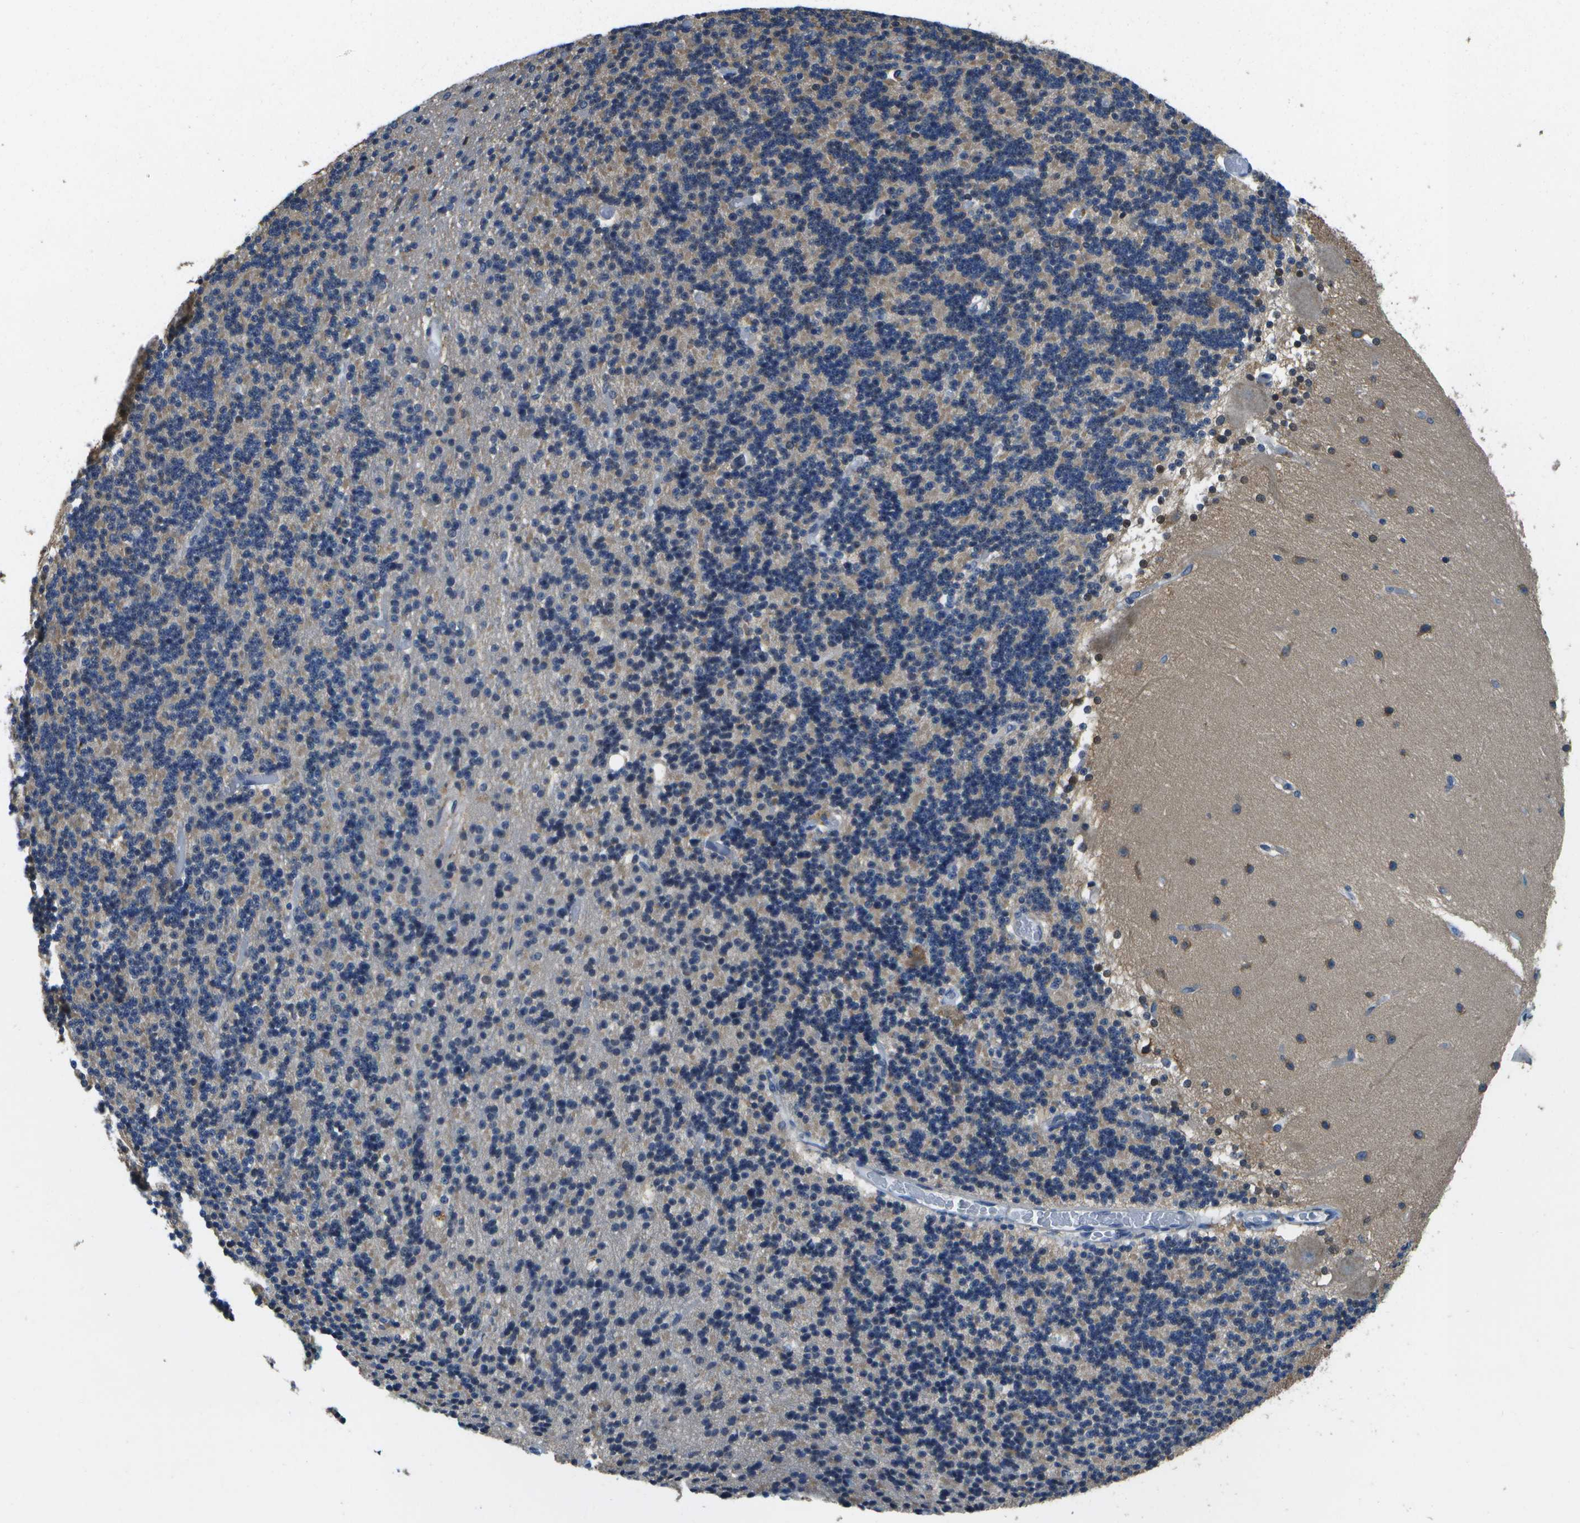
{"staining": {"intensity": "weak", "quantity": "<25%", "location": "nuclear"}, "tissue": "cerebellum", "cell_type": "Cells in granular layer", "image_type": "normal", "snomed": [{"axis": "morphology", "description": "Normal tissue, NOS"}, {"axis": "topography", "description": "Cerebellum"}], "caption": "Human cerebellum stained for a protein using immunohistochemistry exhibits no expression in cells in granular layer.", "gene": "DSE", "patient": {"sex": "female", "age": 54}}